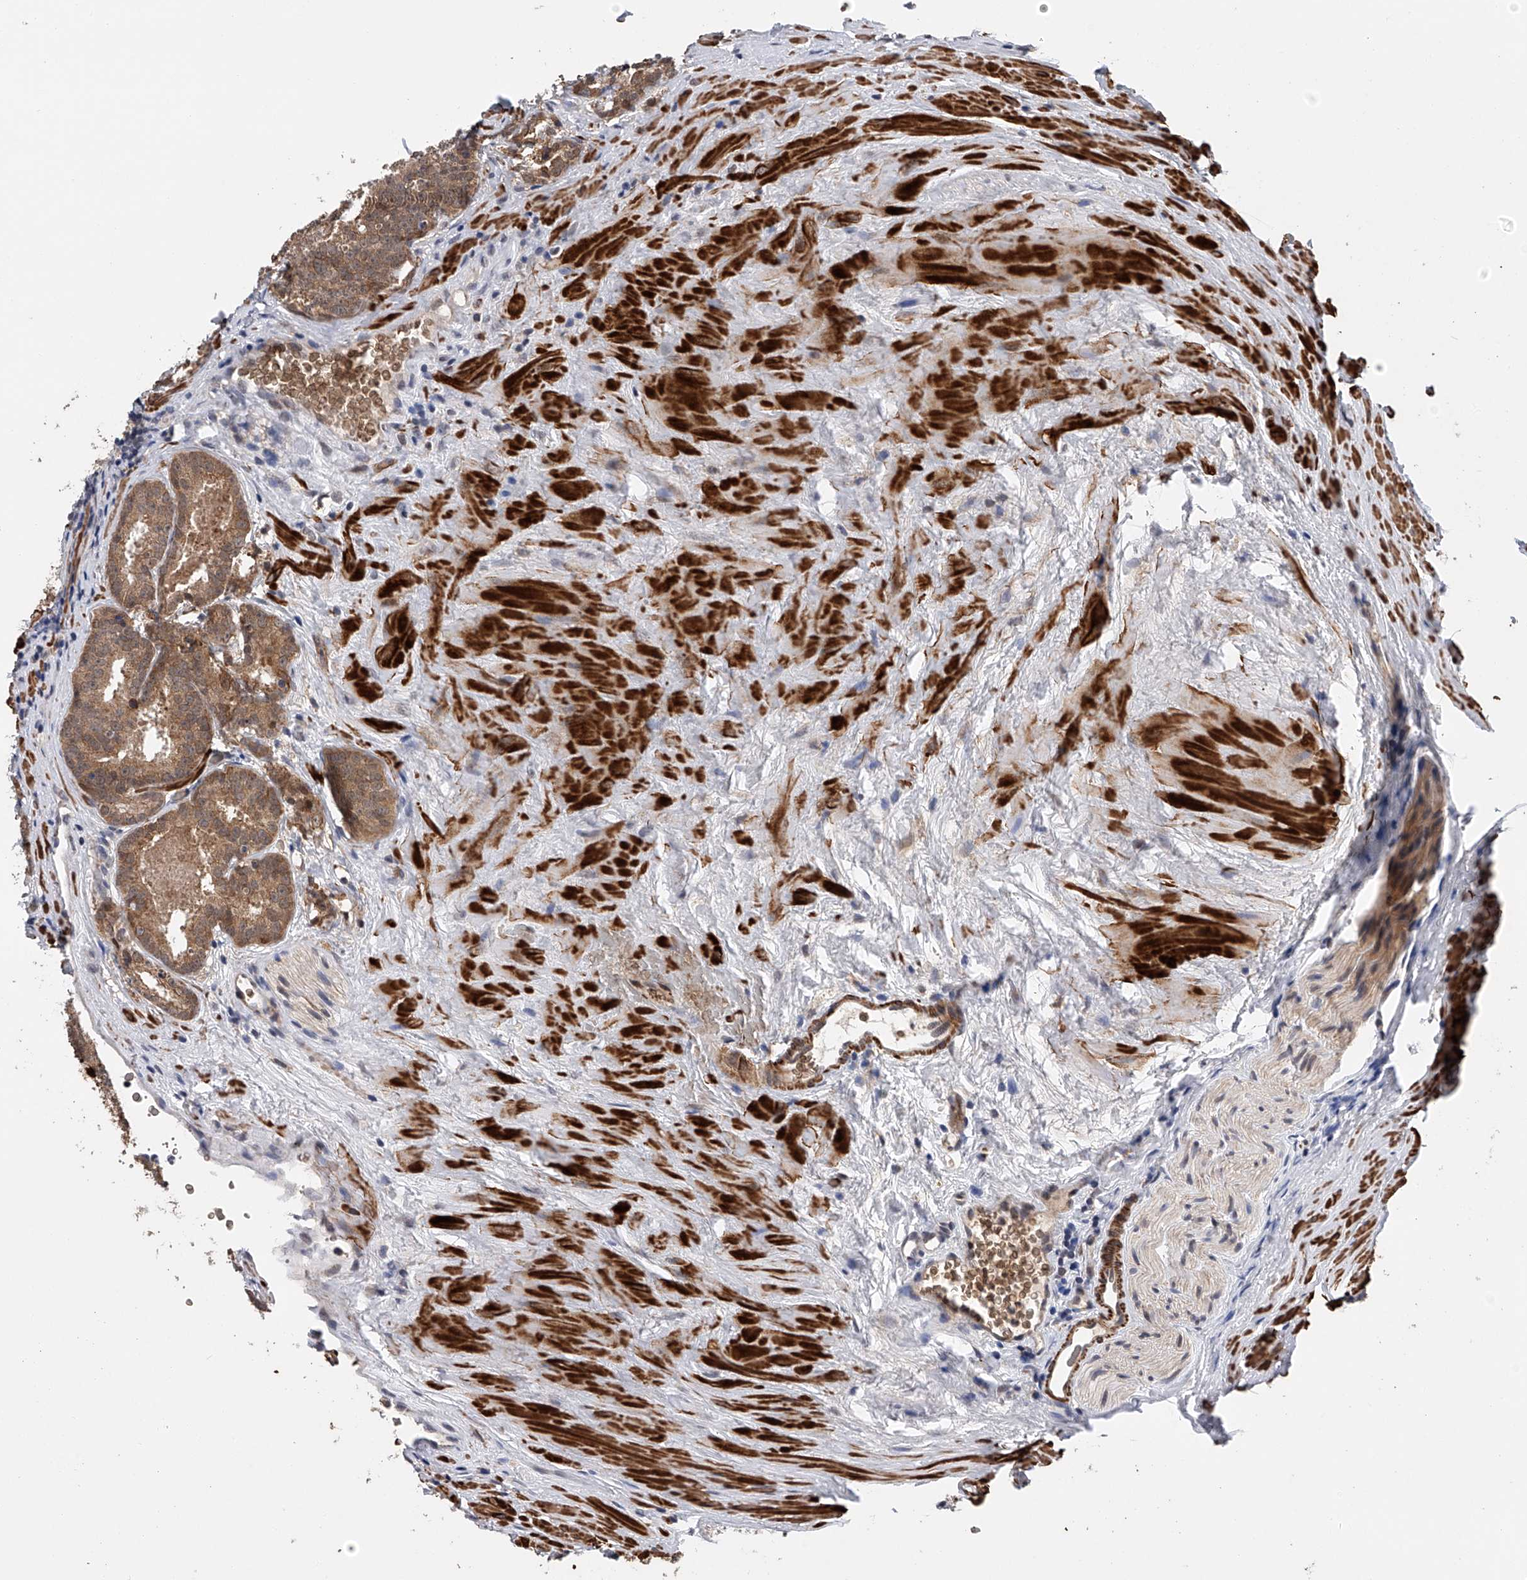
{"staining": {"intensity": "strong", "quantity": ">75%", "location": "cytoplasmic/membranous"}, "tissue": "prostate cancer", "cell_type": "Tumor cells", "image_type": "cancer", "snomed": [{"axis": "morphology", "description": "Adenocarcinoma, High grade"}, {"axis": "topography", "description": "Prostate"}], "caption": "IHC (DAB) staining of adenocarcinoma (high-grade) (prostate) shows strong cytoplasmic/membranous protein positivity in about >75% of tumor cells. (DAB = brown stain, brightfield microscopy at high magnification).", "gene": "SPOCK1", "patient": {"sex": "male", "age": 57}}